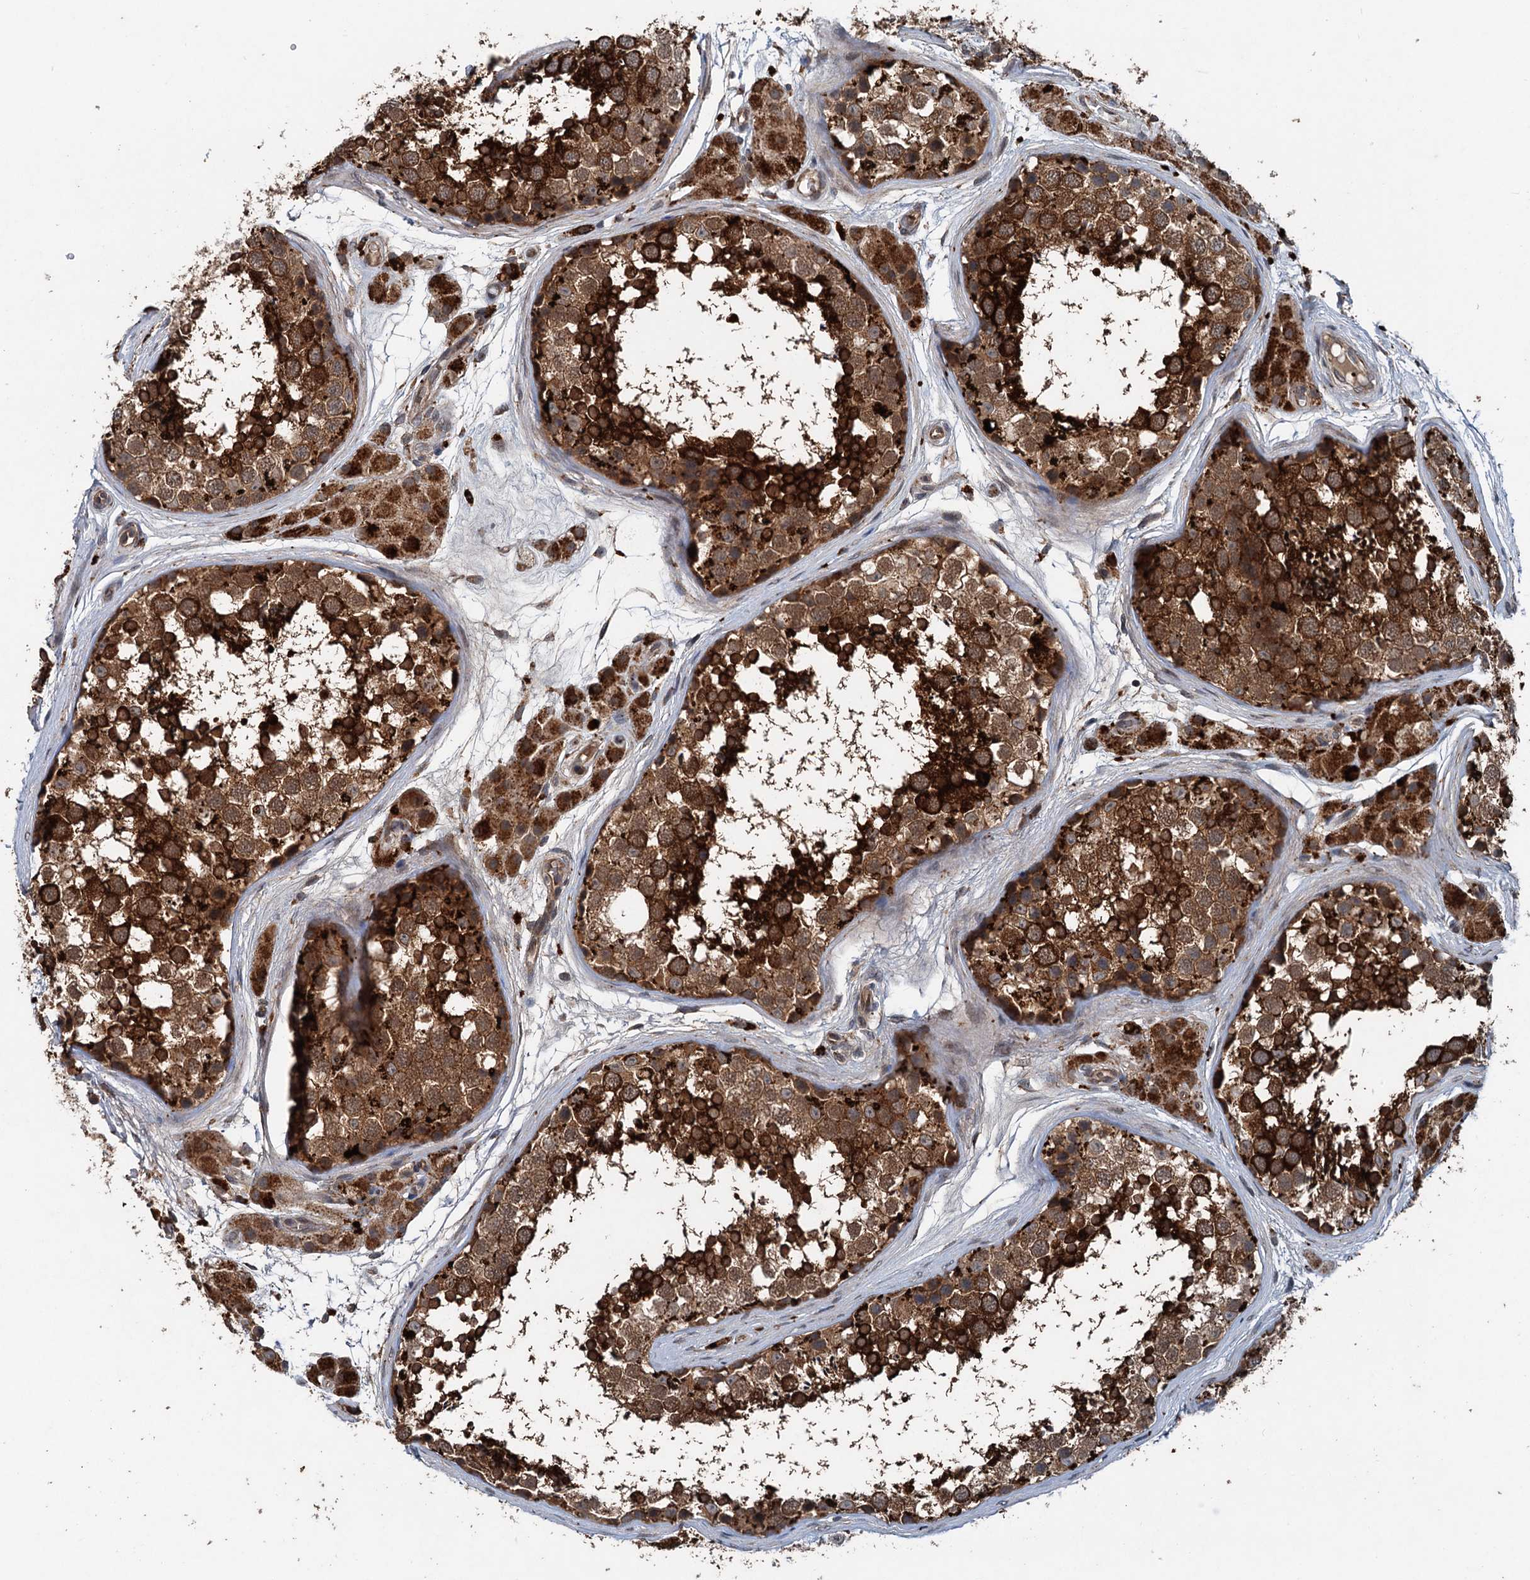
{"staining": {"intensity": "strong", "quantity": ">75%", "location": "cytoplasmic/membranous"}, "tissue": "testis", "cell_type": "Cells in seminiferous ducts", "image_type": "normal", "snomed": [{"axis": "morphology", "description": "Normal tissue, NOS"}, {"axis": "topography", "description": "Testis"}], "caption": "Testis stained with DAB IHC demonstrates high levels of strong cytoplasmic/membranous staining in about >75% of cells in seminiferous ducts. Immunohistochemistry (ihc) stains the protein of interest in brown and the nuclei are stained blue.", "gene": "N4BP2L2", "patient": {"sex": "male", "age": 56}}